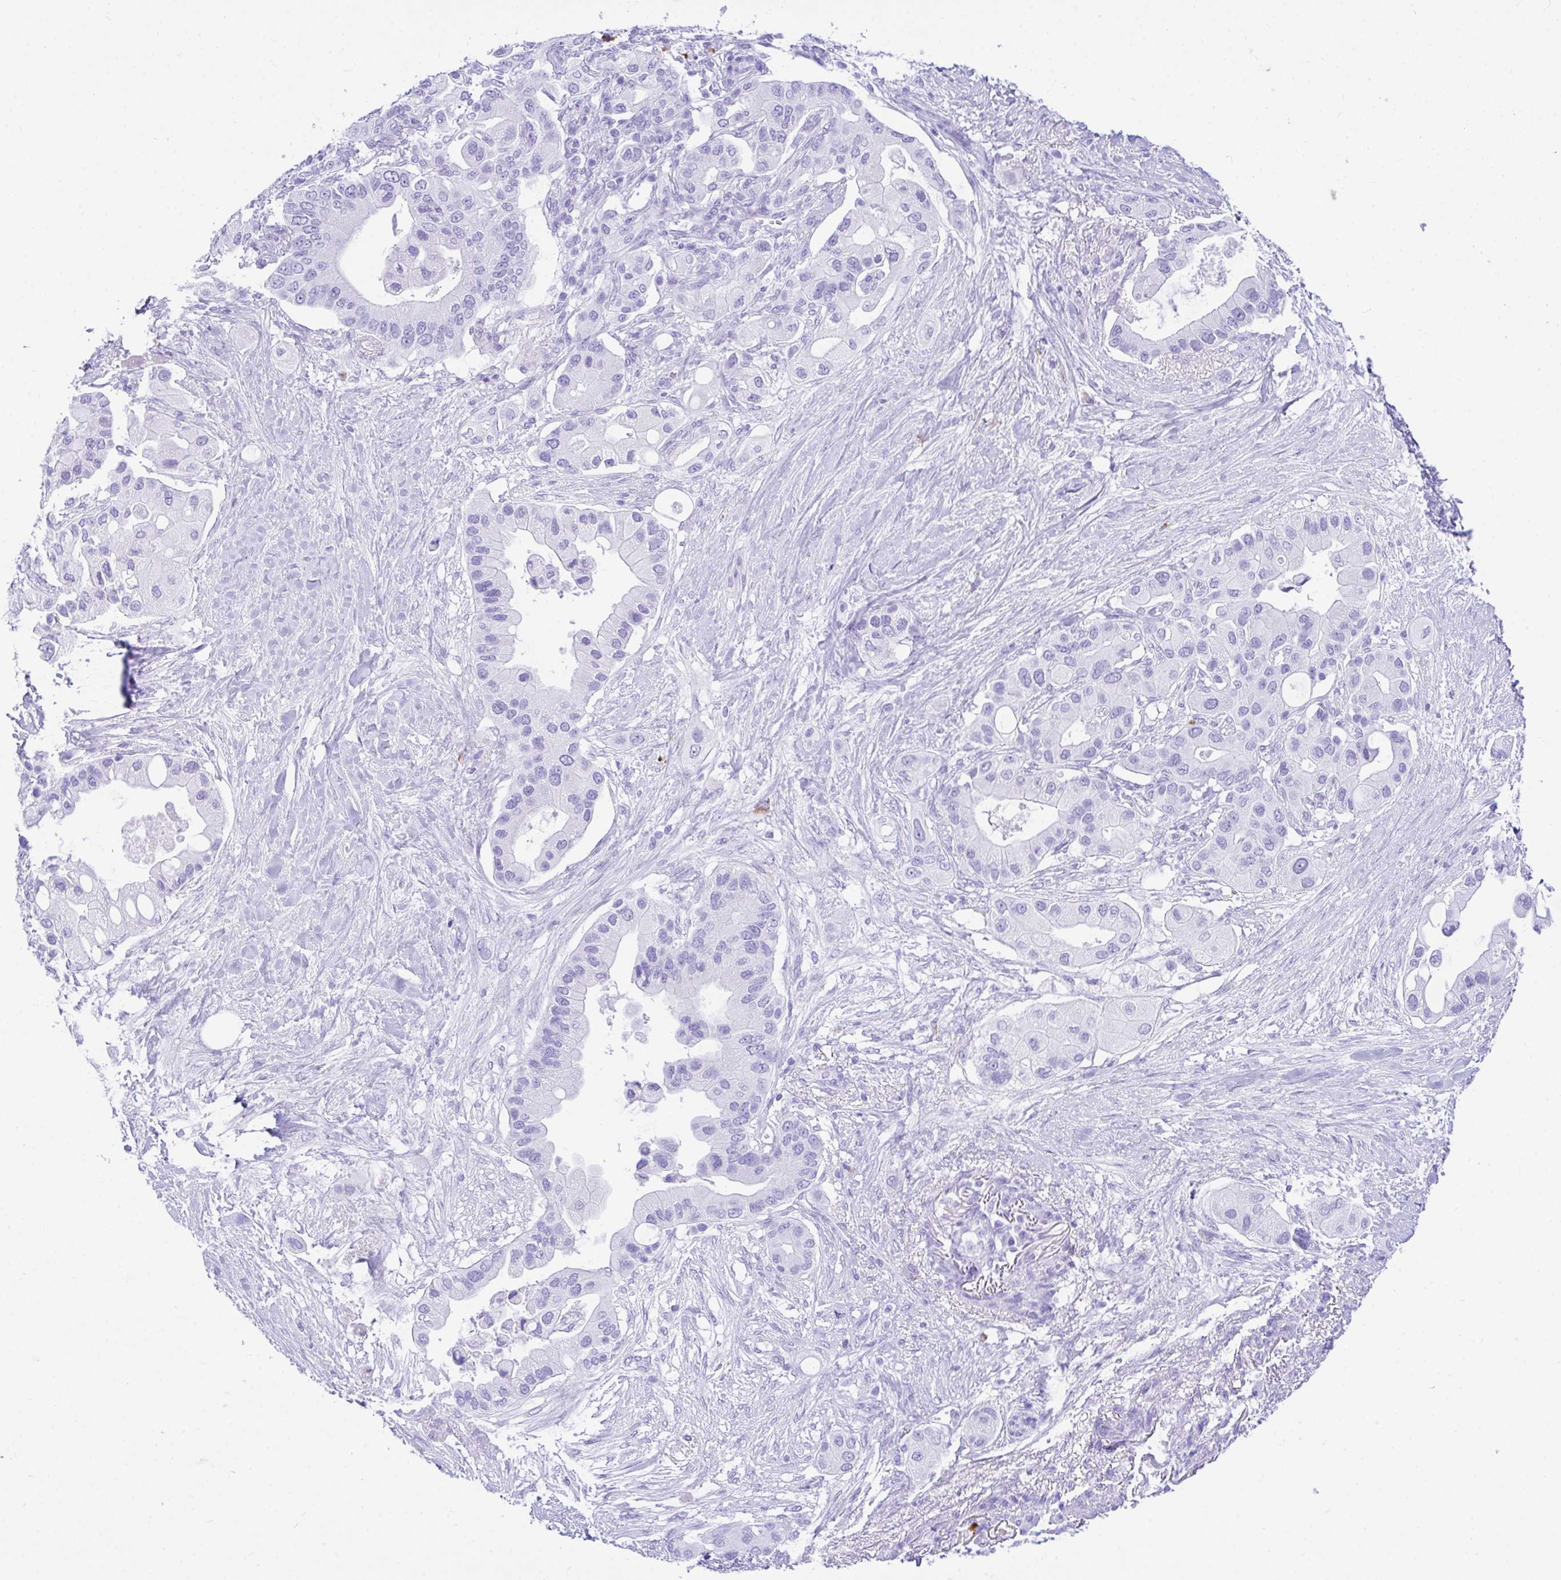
{"staining": {"intensity": "negative", "quantity": "none", "location": "none"}, "tissue": "pancreatic cancer", "cell_type": "Tumor cells", "image_type": "cancer", "snomed": [{"axis": "morphology", "description": "Adenocarcinoma, NOS"}, {"axis": "topography", "description": "Pancreas"}], "caption": "Tumor cells show no significant expression in pancreatic cancer.", "gene": "BEST4", "patient": {"sex": "male", "age": 57}}